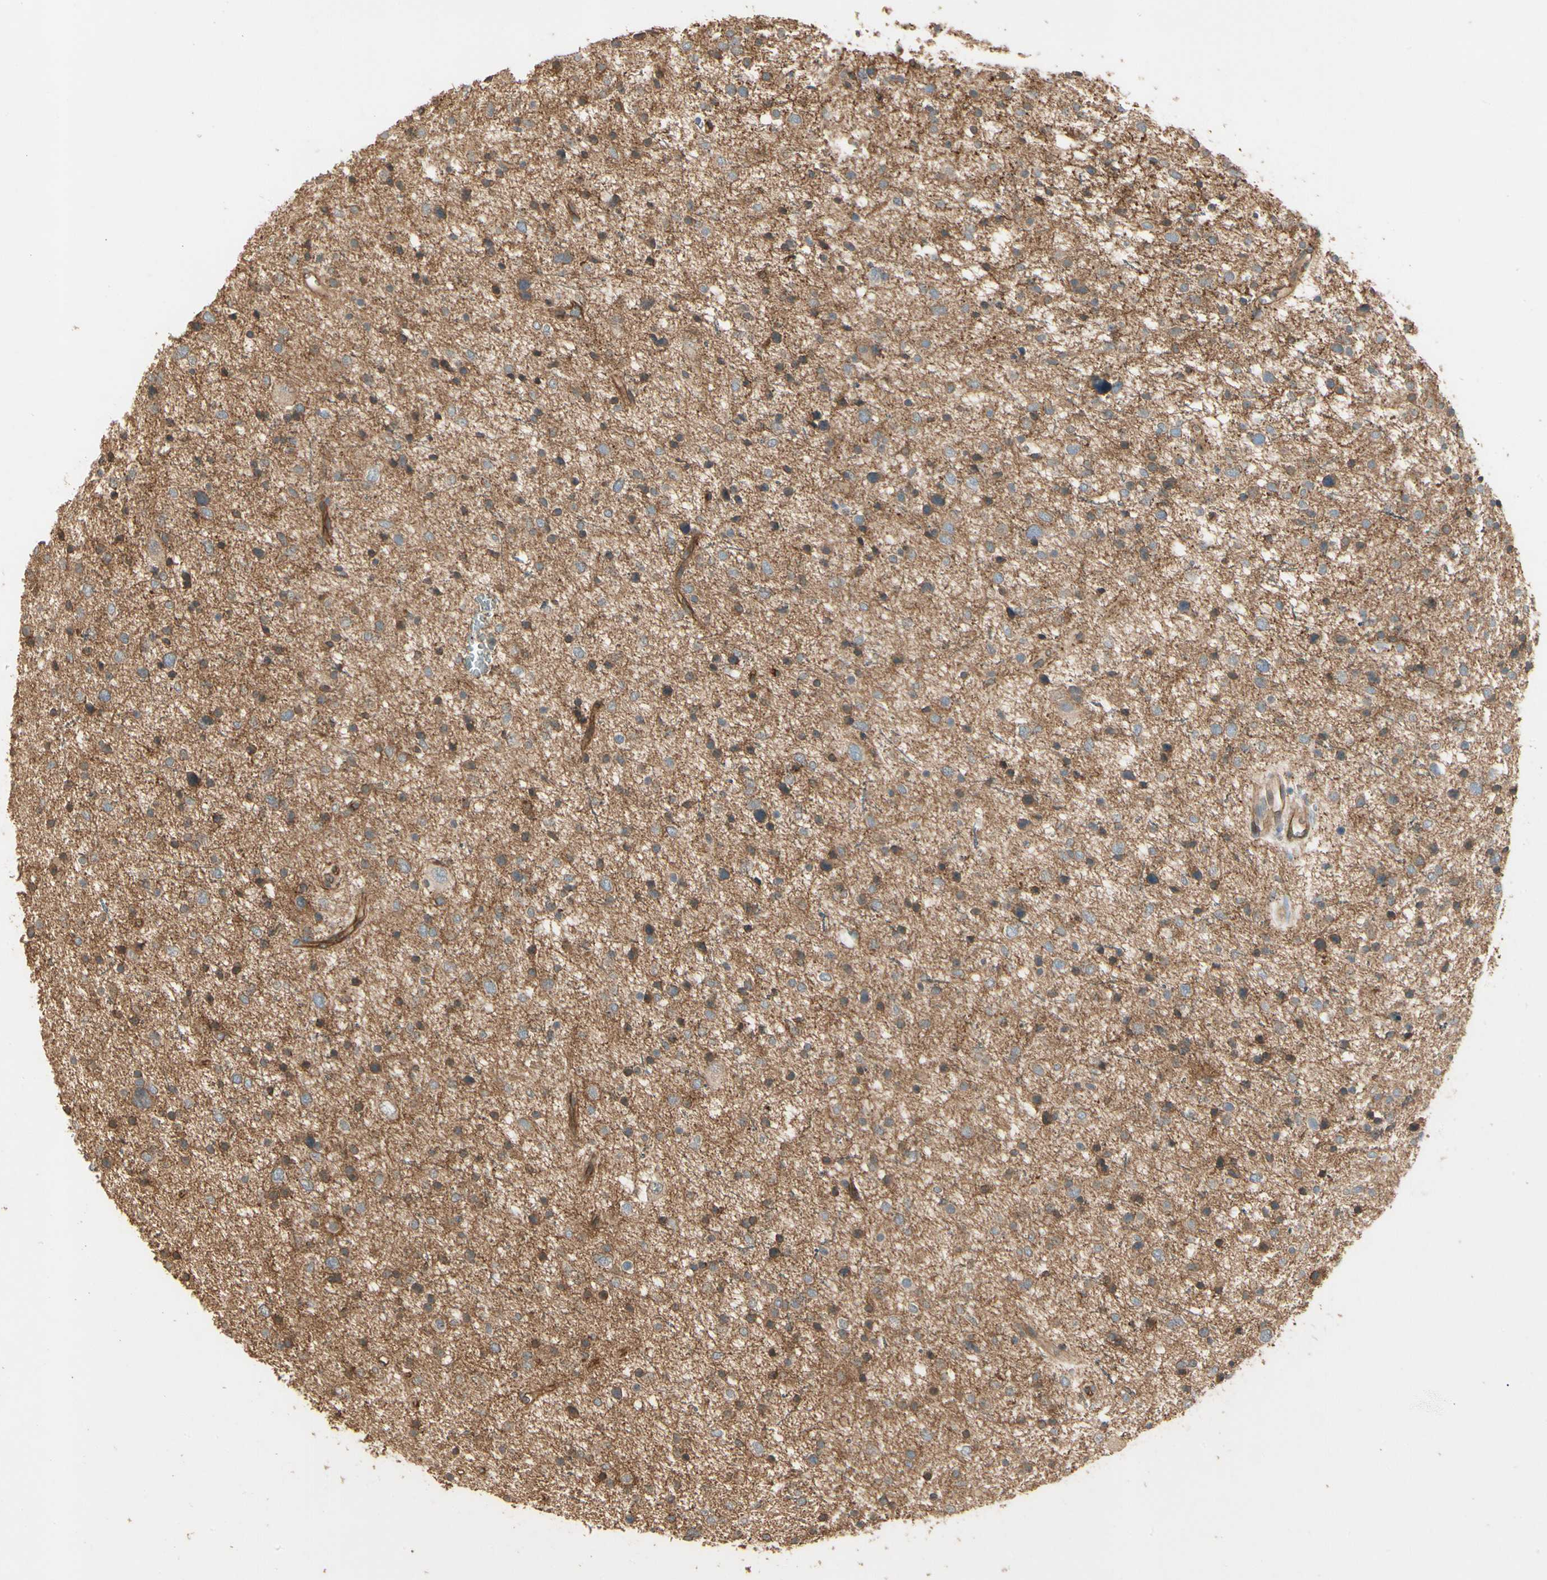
{"staining": {"intensity": "weak", "quantity": "<25%", "location": "cytoplasmic/membranous"}, "tissue": "glioma", "cell_type": "Tumor cells", "image_type": "cancer", "snomed": [{"axis": "morphology", "description": "Glioma, malignant, Low grade"}, {"axis": "topography", "description": "Brain"}], "caption": "A high-resolution image shows IHC staining of glioma, which demonstrates no significant staining in tumor cells.", "gene": "RNF180", "patient": {"sex": "female", "age": 37}}